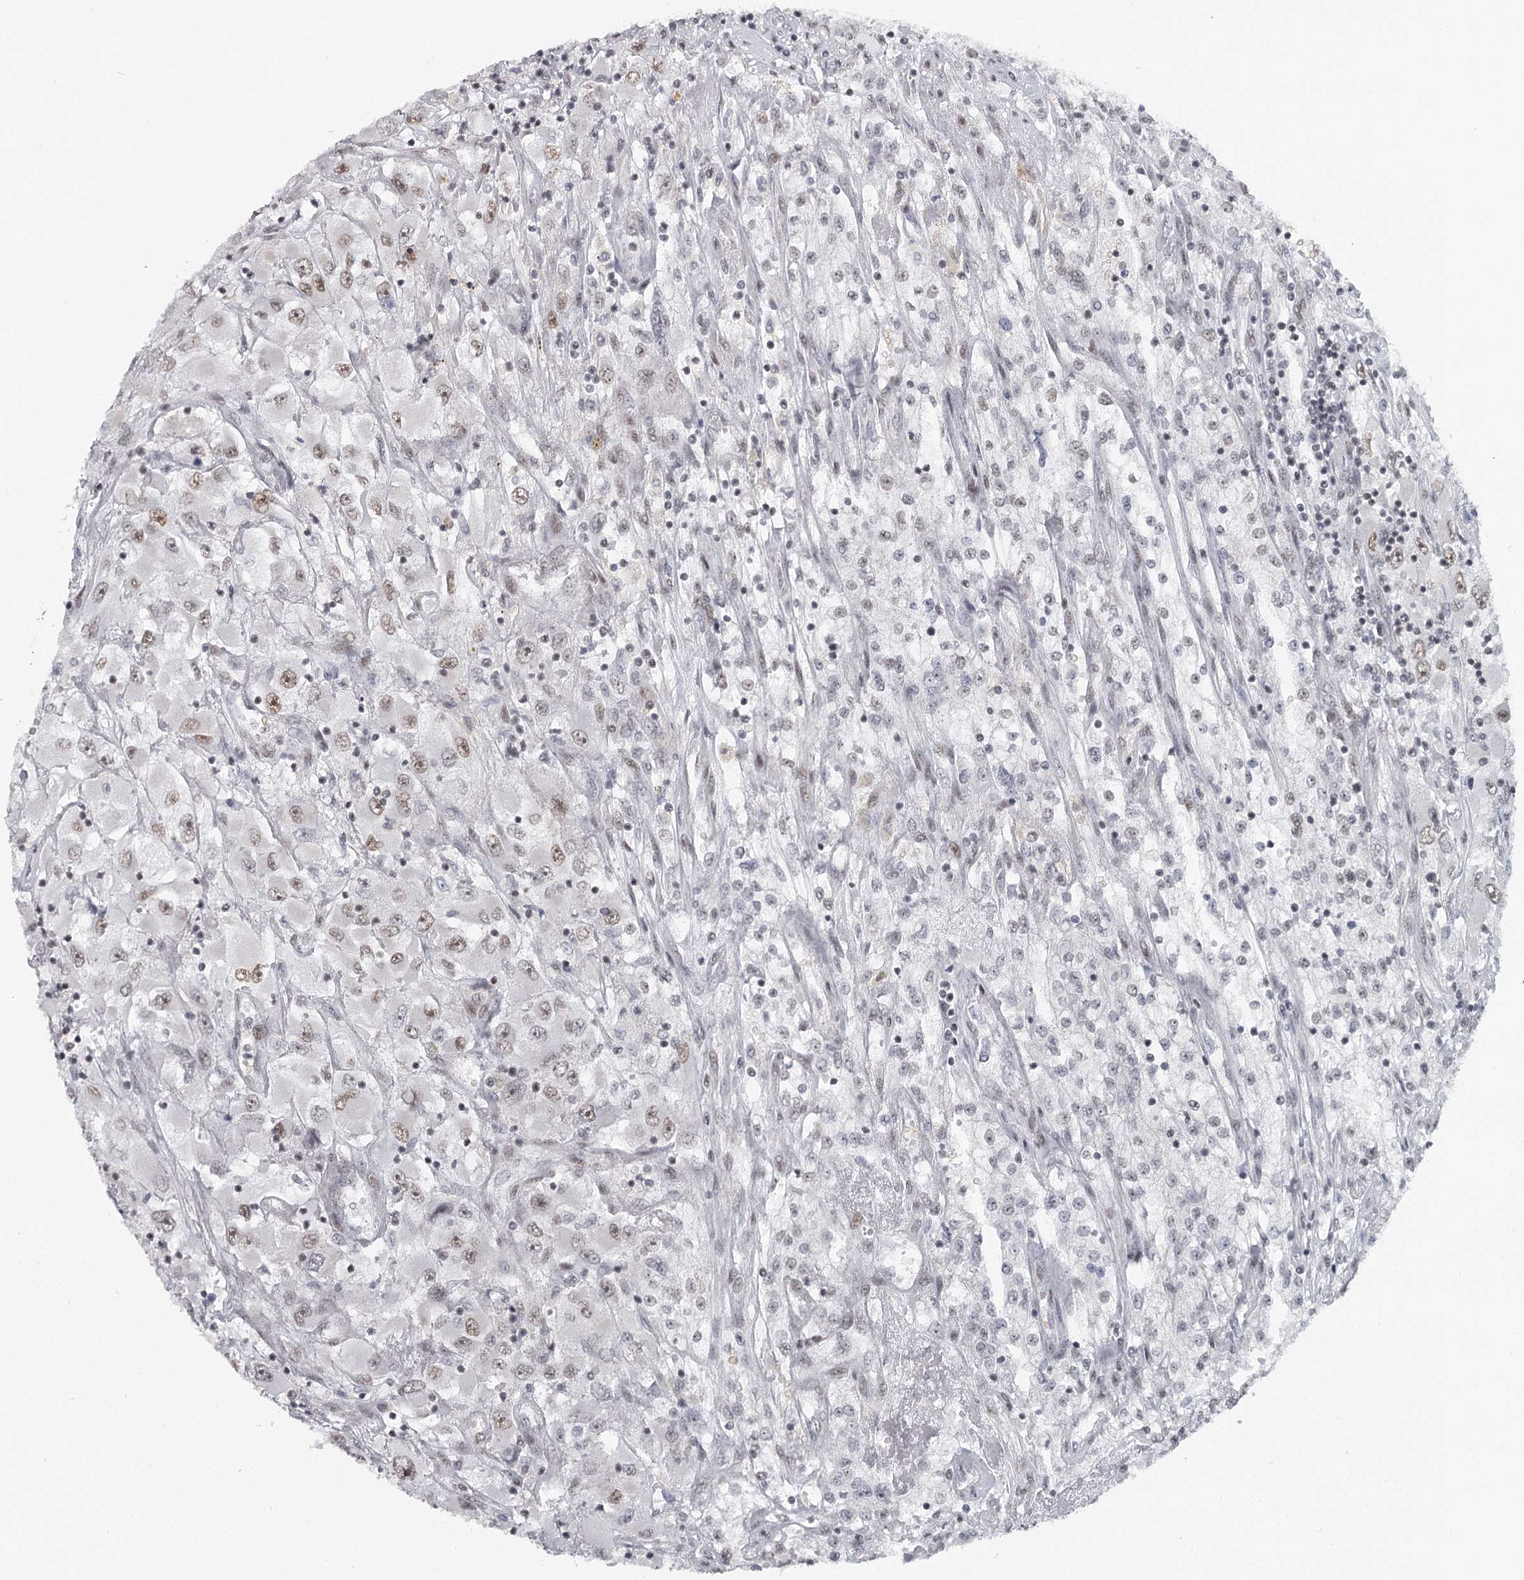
{"staining": {"intensity": "moderate", "quantity": "25%-75%", "location": "nuclear"}, "tissue": "renal cancer", "cell_type": "Tumor cells", "image_type": "cancer", "snomed": [{"axis": "morphology", "description": "Adenocarcinoma, NOS"}, {"axis": "topography", "description": "Kidney"}], "caption": "A brown stain labels moderate nuclear expression of a protein in human renal cancer tumor cells.", "gene": "FAM13C", "patient": {"sex": "female", "age": 52}}